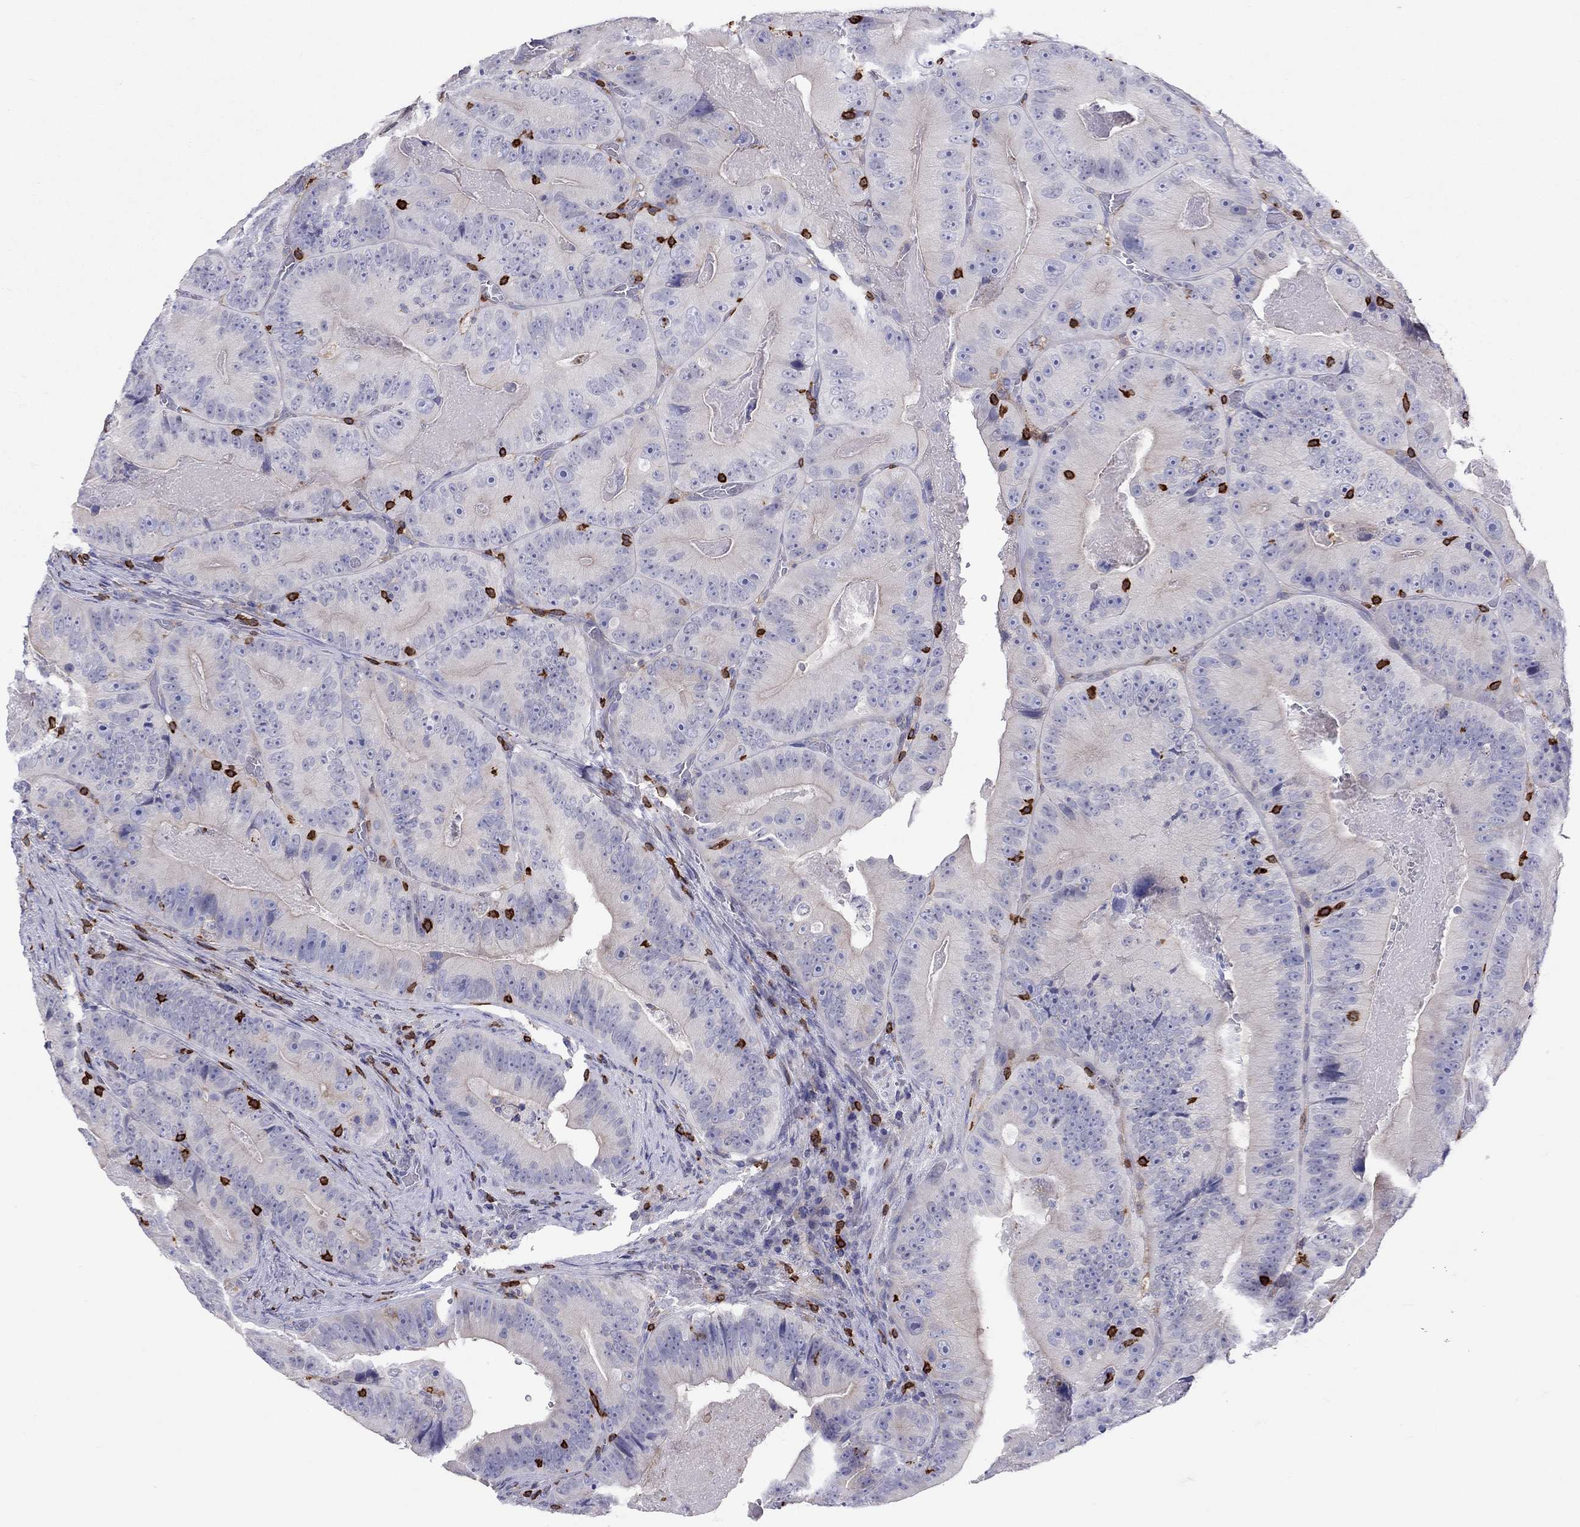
{"staining": {"intensity": "negative", "quantity": "none", "location": "none"}, "tissue": "colorectal cancer", "cell_type": "Tumor cells", "image_type": "cancer", "snomed": [{"axis": "morphology", "description": "Adenocarcinoma, NOS"}, {"axis": "topography", "description": "Colon"}], "caption": "Tumor cells show no significant protein staining in colorectal cancer.", "gene": "MND1", "patient": {"sex": "female", "age": 86}}